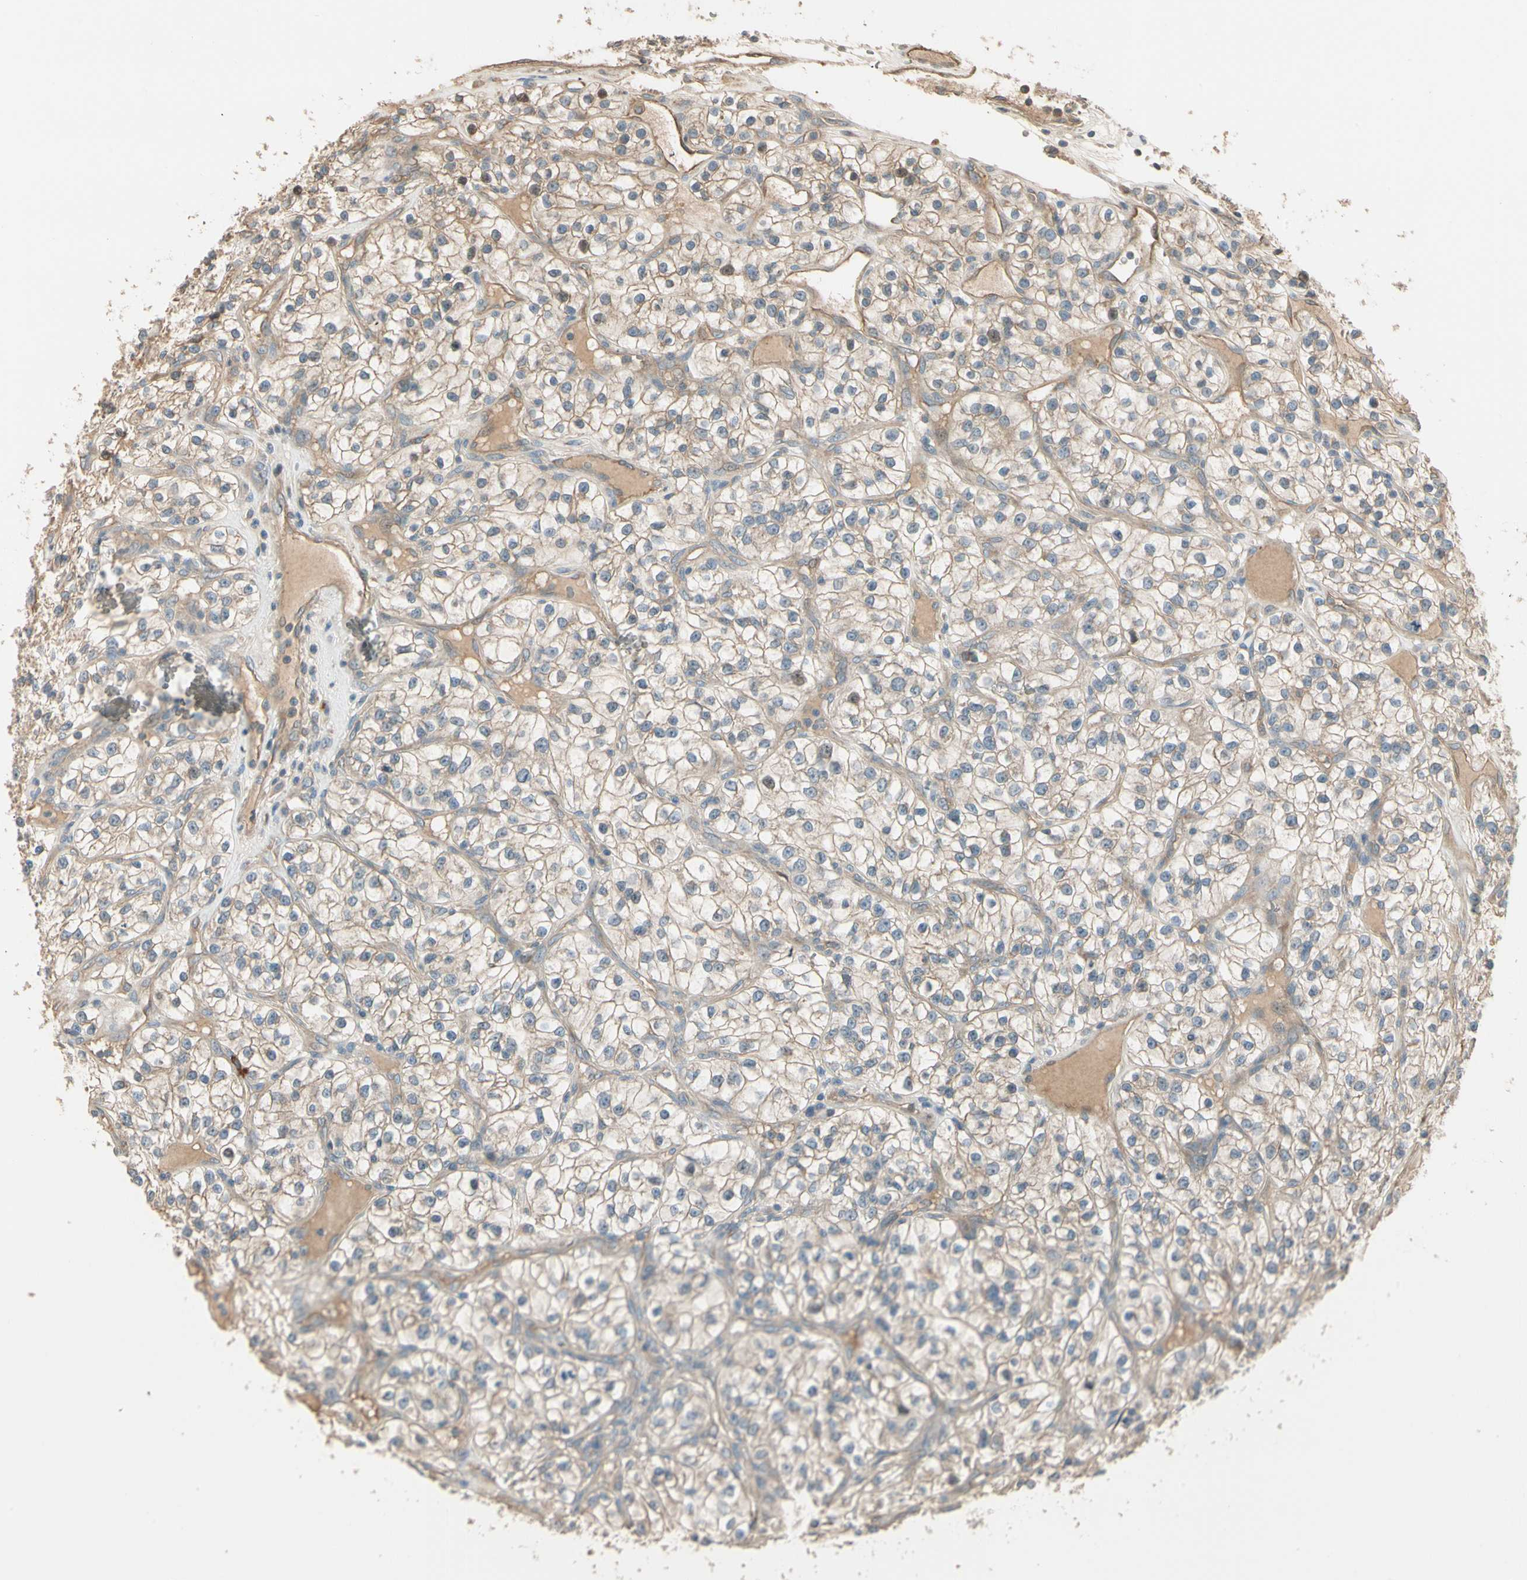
{"staining": {"intensity": "negative", "quantity": "none", "location": "none"}, "tissue": "renal cancer", "cell_type": "Tumor cells", "image_type": "cancer", "snomed": [{"axis": "morphology", "description": "Adenocarcinoma, NOS"}, {"axis": "topography", "description": "Kidney"}], "caption": "Immunohistochemical staining of human renal cancer (adenocarcinoma) displays no significant staining in tumor cells. (DAB (3,3'-diaminobenzidine) immunohistochemistry (IHC), high magnification).", "gene": "TNFRSF21", "patient": {"sex": "female", "age": 57}}